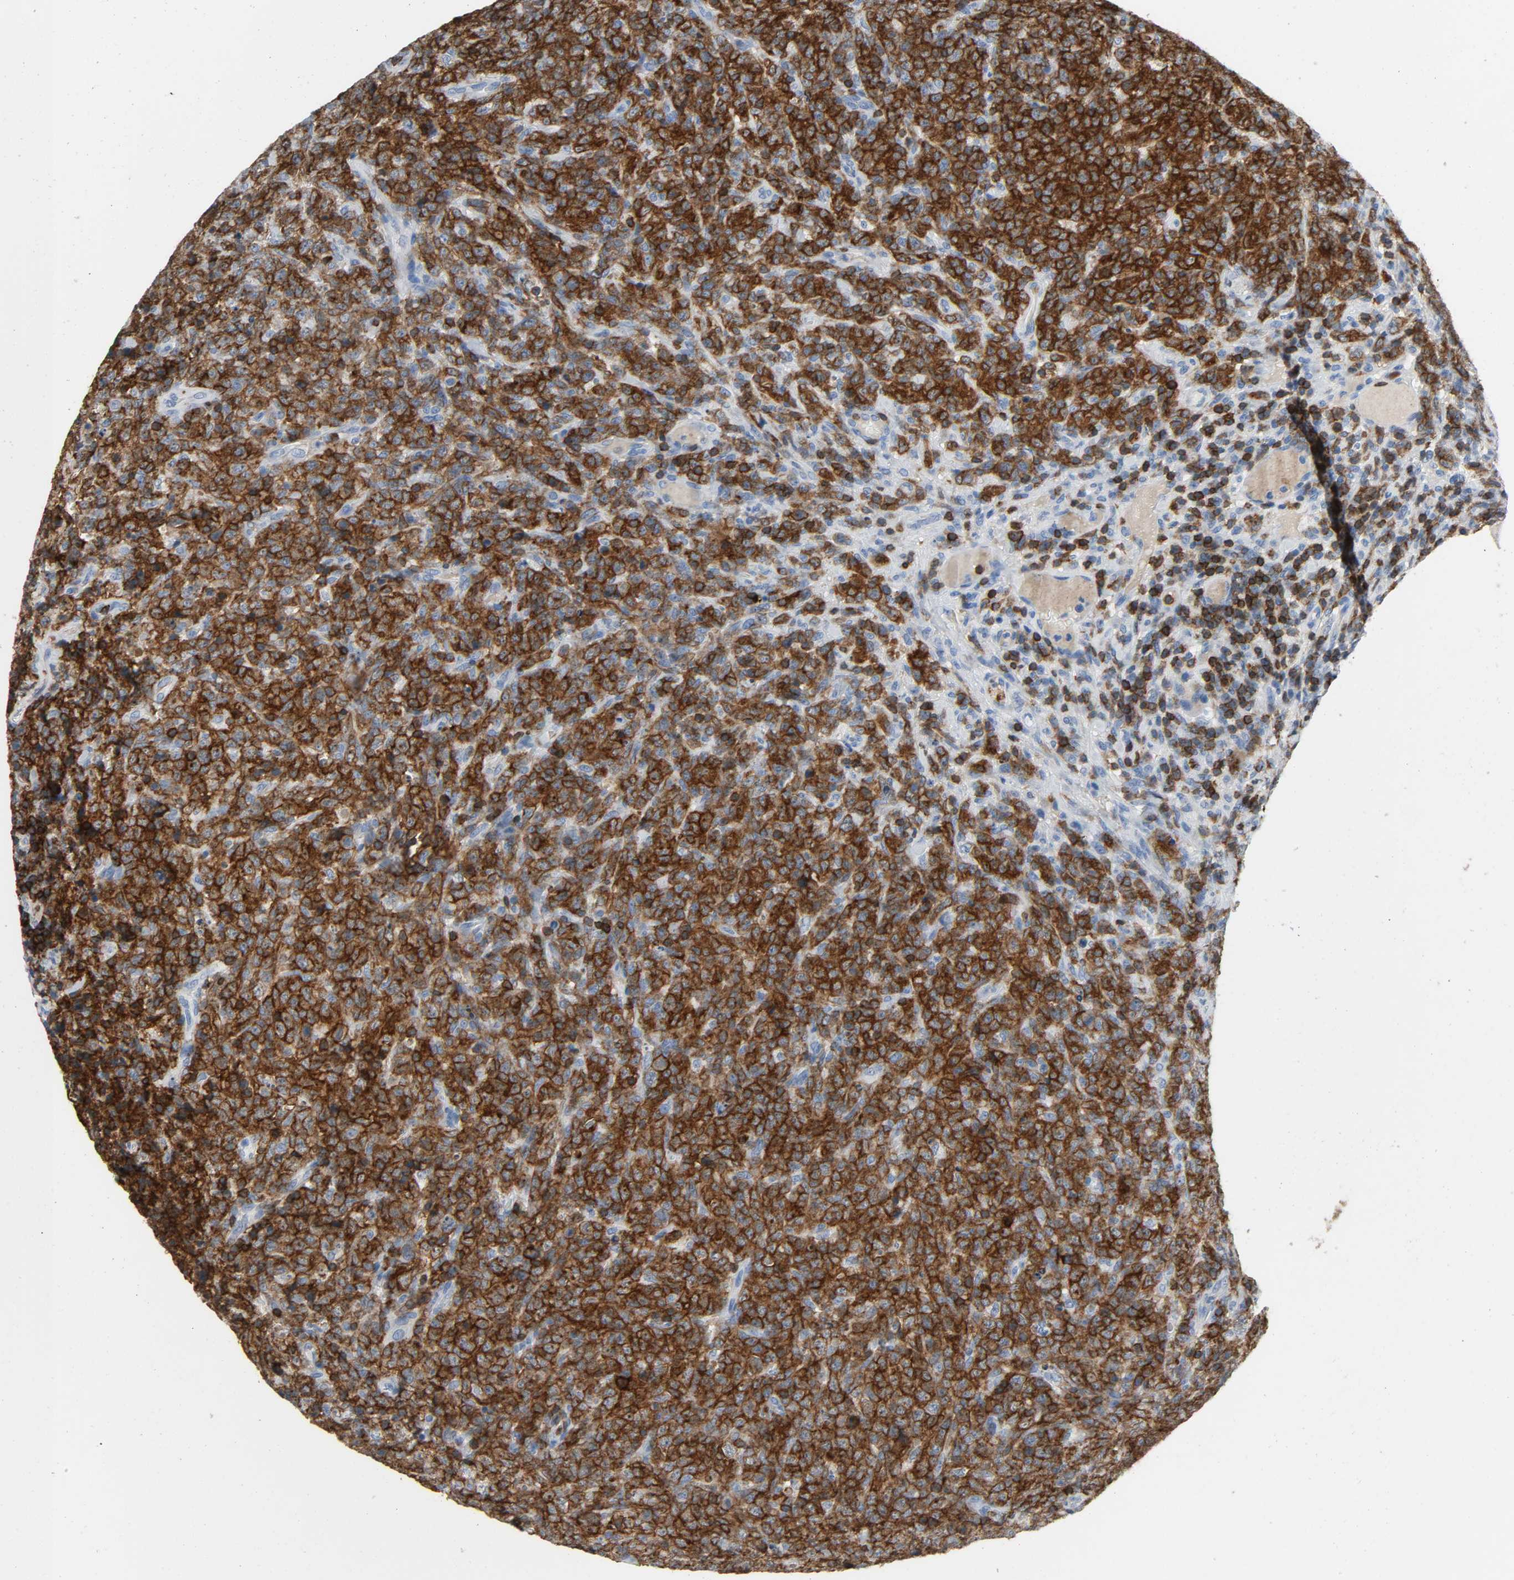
{"staining": {"intensity": "strong", "quantity": ">75%", "location": "cytoplasmic/membranous"}, "tissue": "lymphoma", "cell_type": "Tumor cells", "image_type": "cancer", "snomed": [{"axis": "morphology", "description": "Malignant lymphoma, non-Hodgkin's type, High grade"}, {"axis": "topography", "description": "Tonsil"}], "caption": "Immunohistochemical staining of malignant lymphoma, non-Hodgkin's type (high-grade) shows high levels of strong cytoplasmic/membranous protein positivity in about >75% of tumor cells. Using DAB (3,3'-diaminobenzidine) (brown) and hematoxylin (blue) stains, captured at high magnification using brightfield microscopy.", "gene": "LCK", "patient": {"sex": "female", "age": 36}}